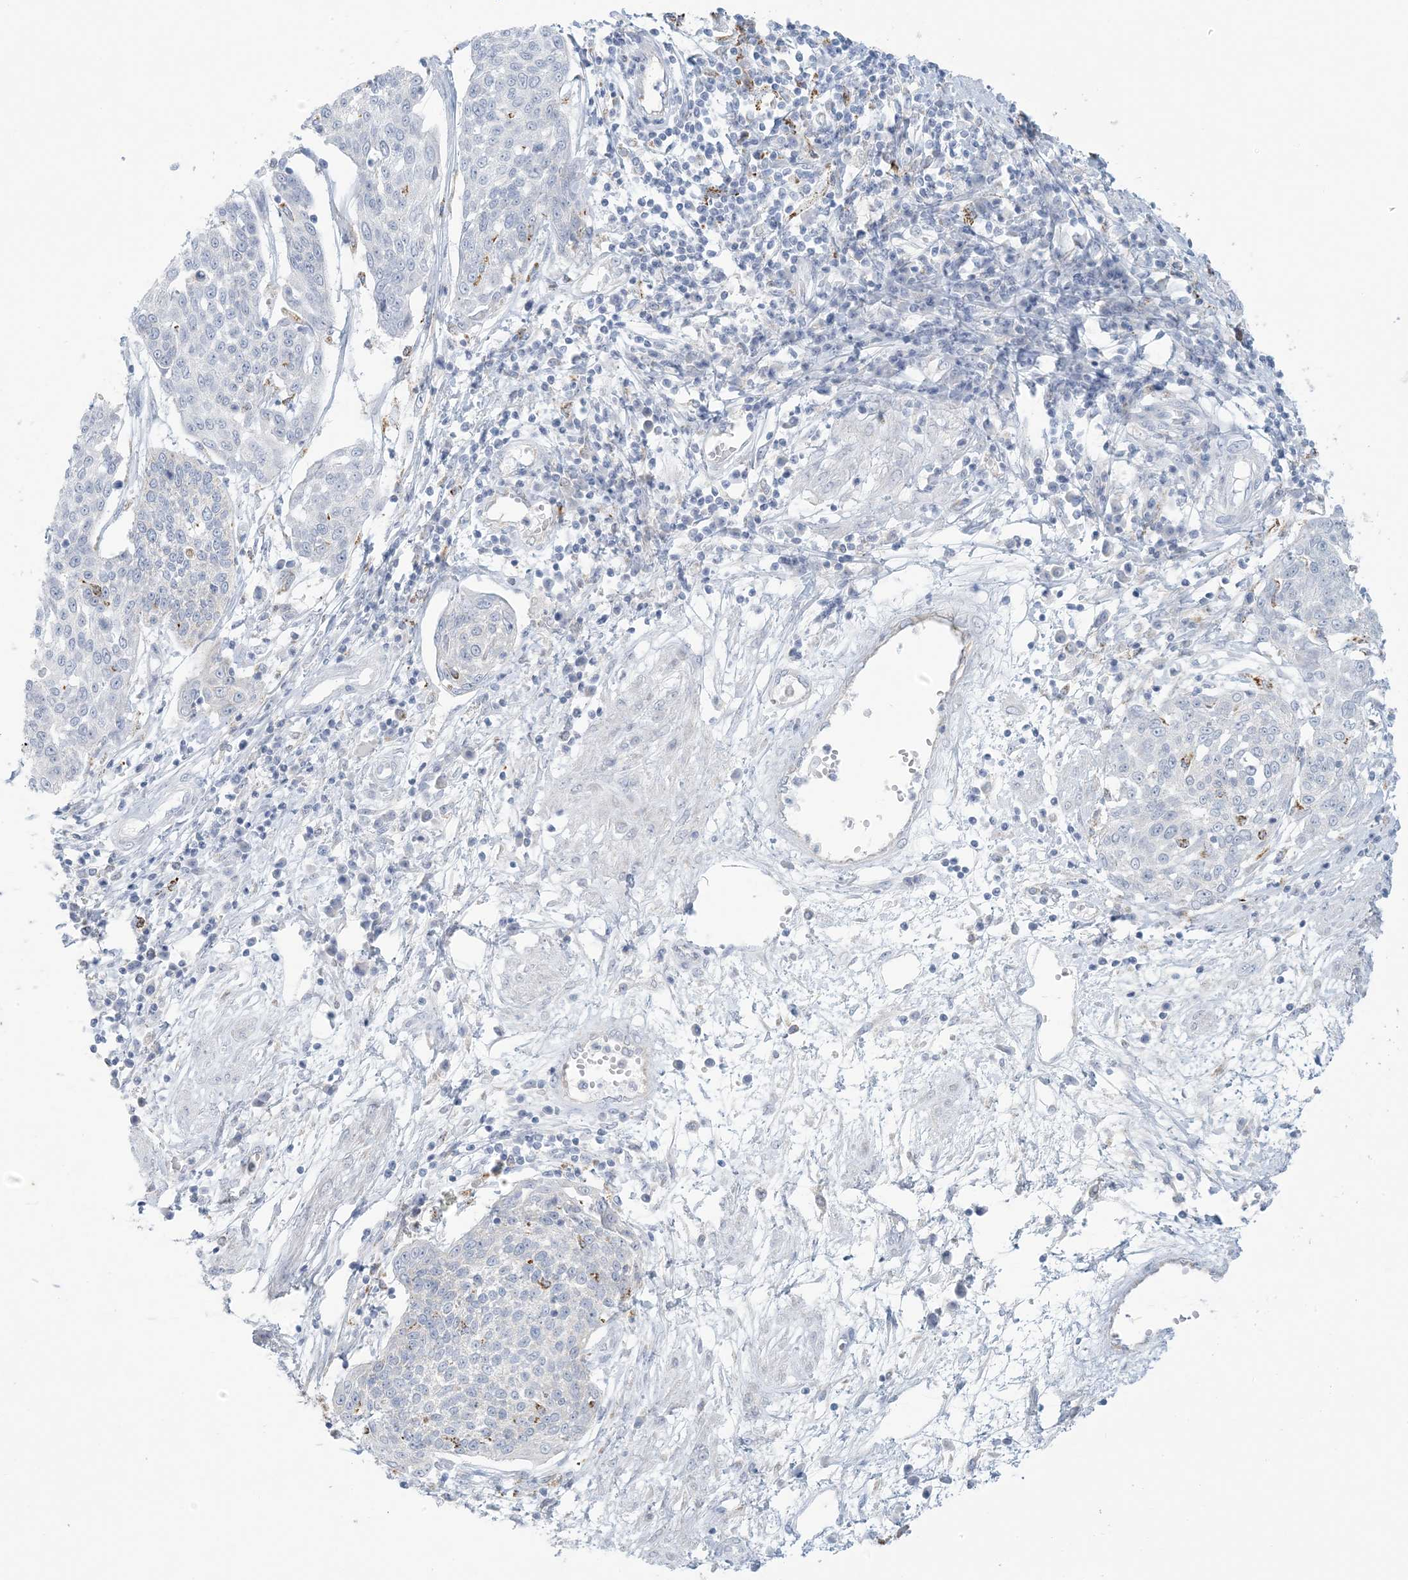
{"staining": {"intensity": "negative", "quantity": "none", "location": "none"}, "tissue": "cervical cancer", "cell_type": "Tumor cells", "image_type": "cancer", "snomed": [{"axis": "morphology", "description": "Squamous cell carcinoma, NOS"}, {"axis": "topography", "description": "Cervix"}], "caption": "Immunohistochemistry (IHC) histopathology image of squamous cell carcinoma (cervical) stained for a protein (brown), which shows no staining in tumor cells.", "gene": "ZDHHC4", "patient": {"sex": "female", "age": 34}}